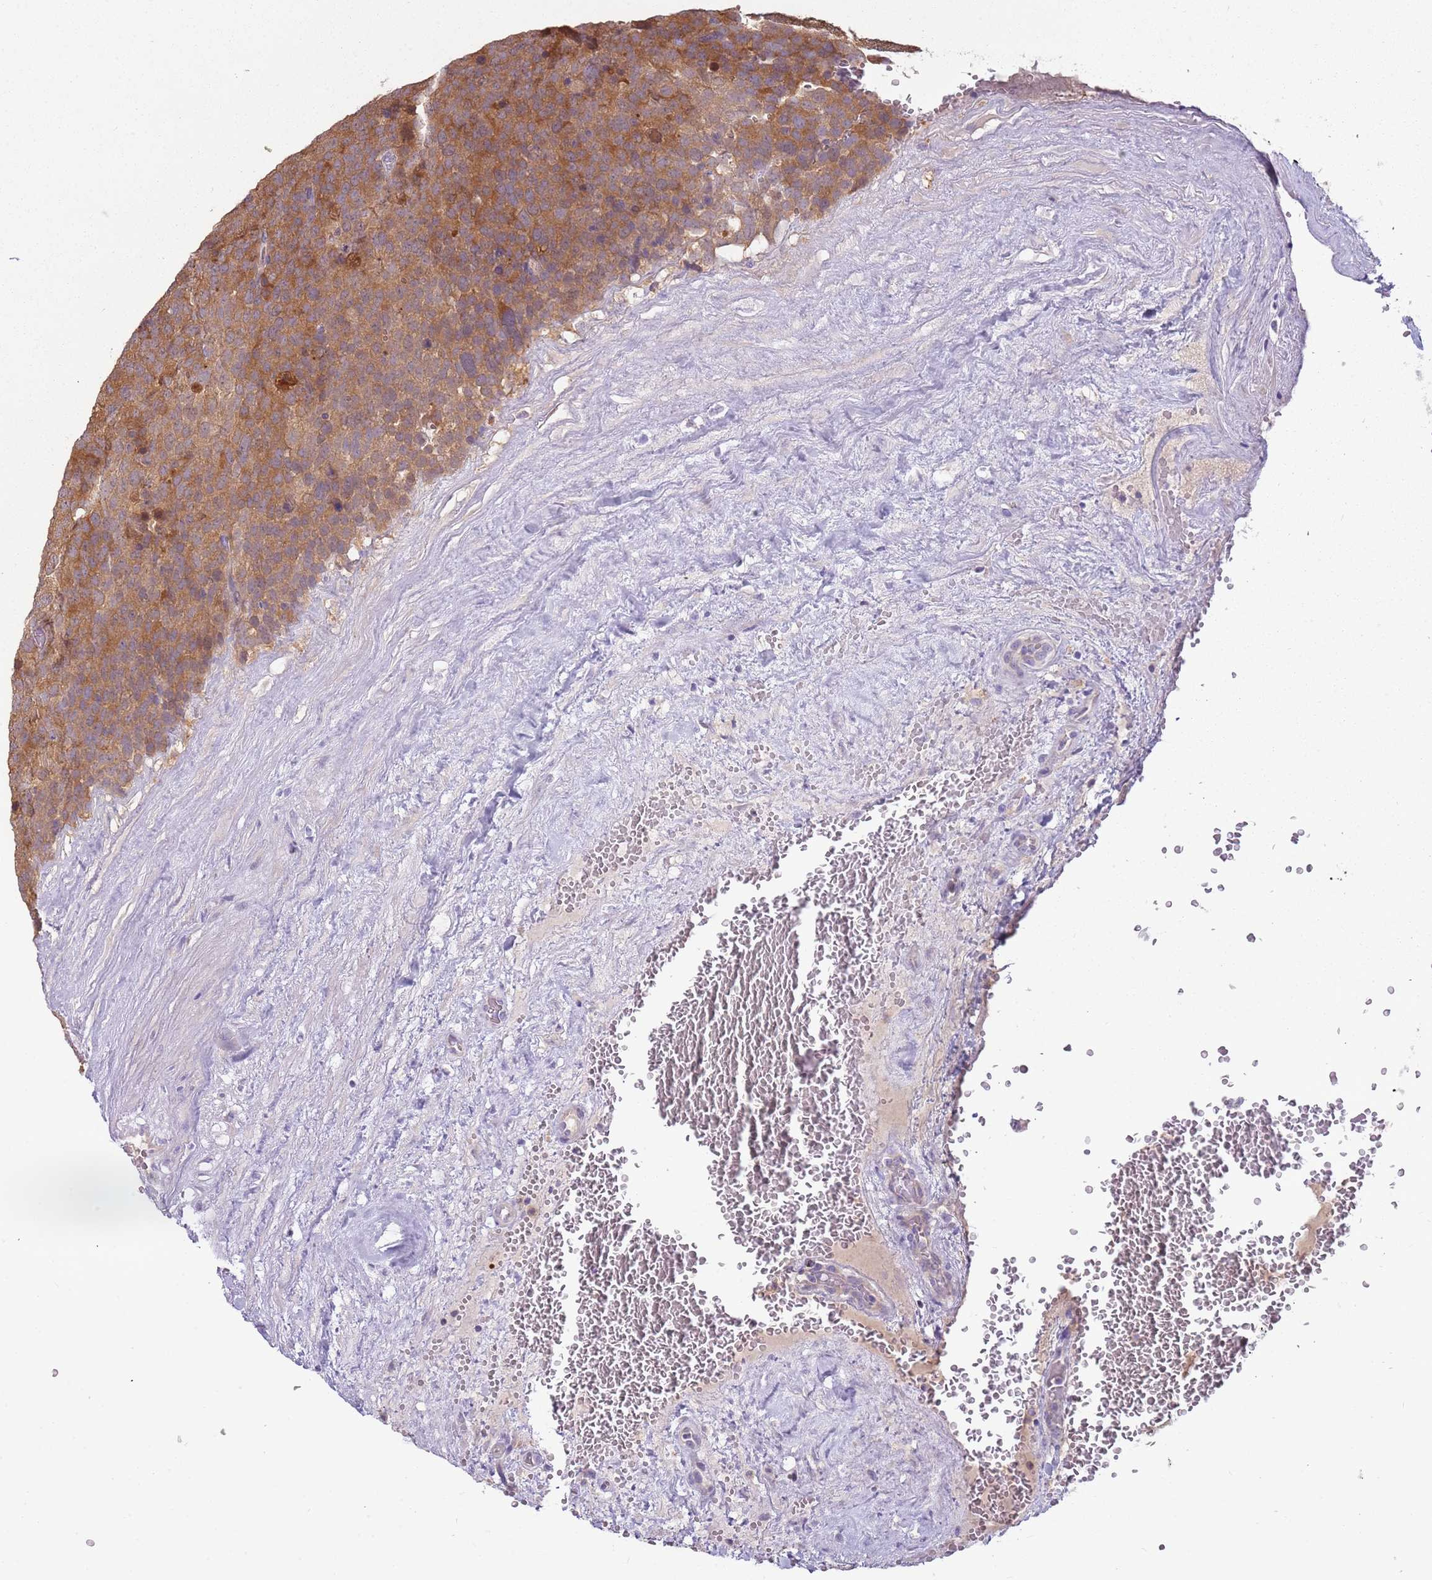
{"staining": {"intensity": "moderate", "quantity": ">75%", "location": "cytoplasmic/membranous"}, "tissue": "testis cancer", "cell_type": "Tumor cells", "image_type": "cancer", "snomed": [{"axis": "morphology", "description": "Seminoma, NOS"}, {"axis": "topography", "description": "Testis"}], "caption": "A brown stain shows moderate cytoplasmic/membranous expression of a protein in testis cancer (seminoma) tumor cells.", "gene": "ARHGAP5", "patient": {"sex": "male", "age": 71}}